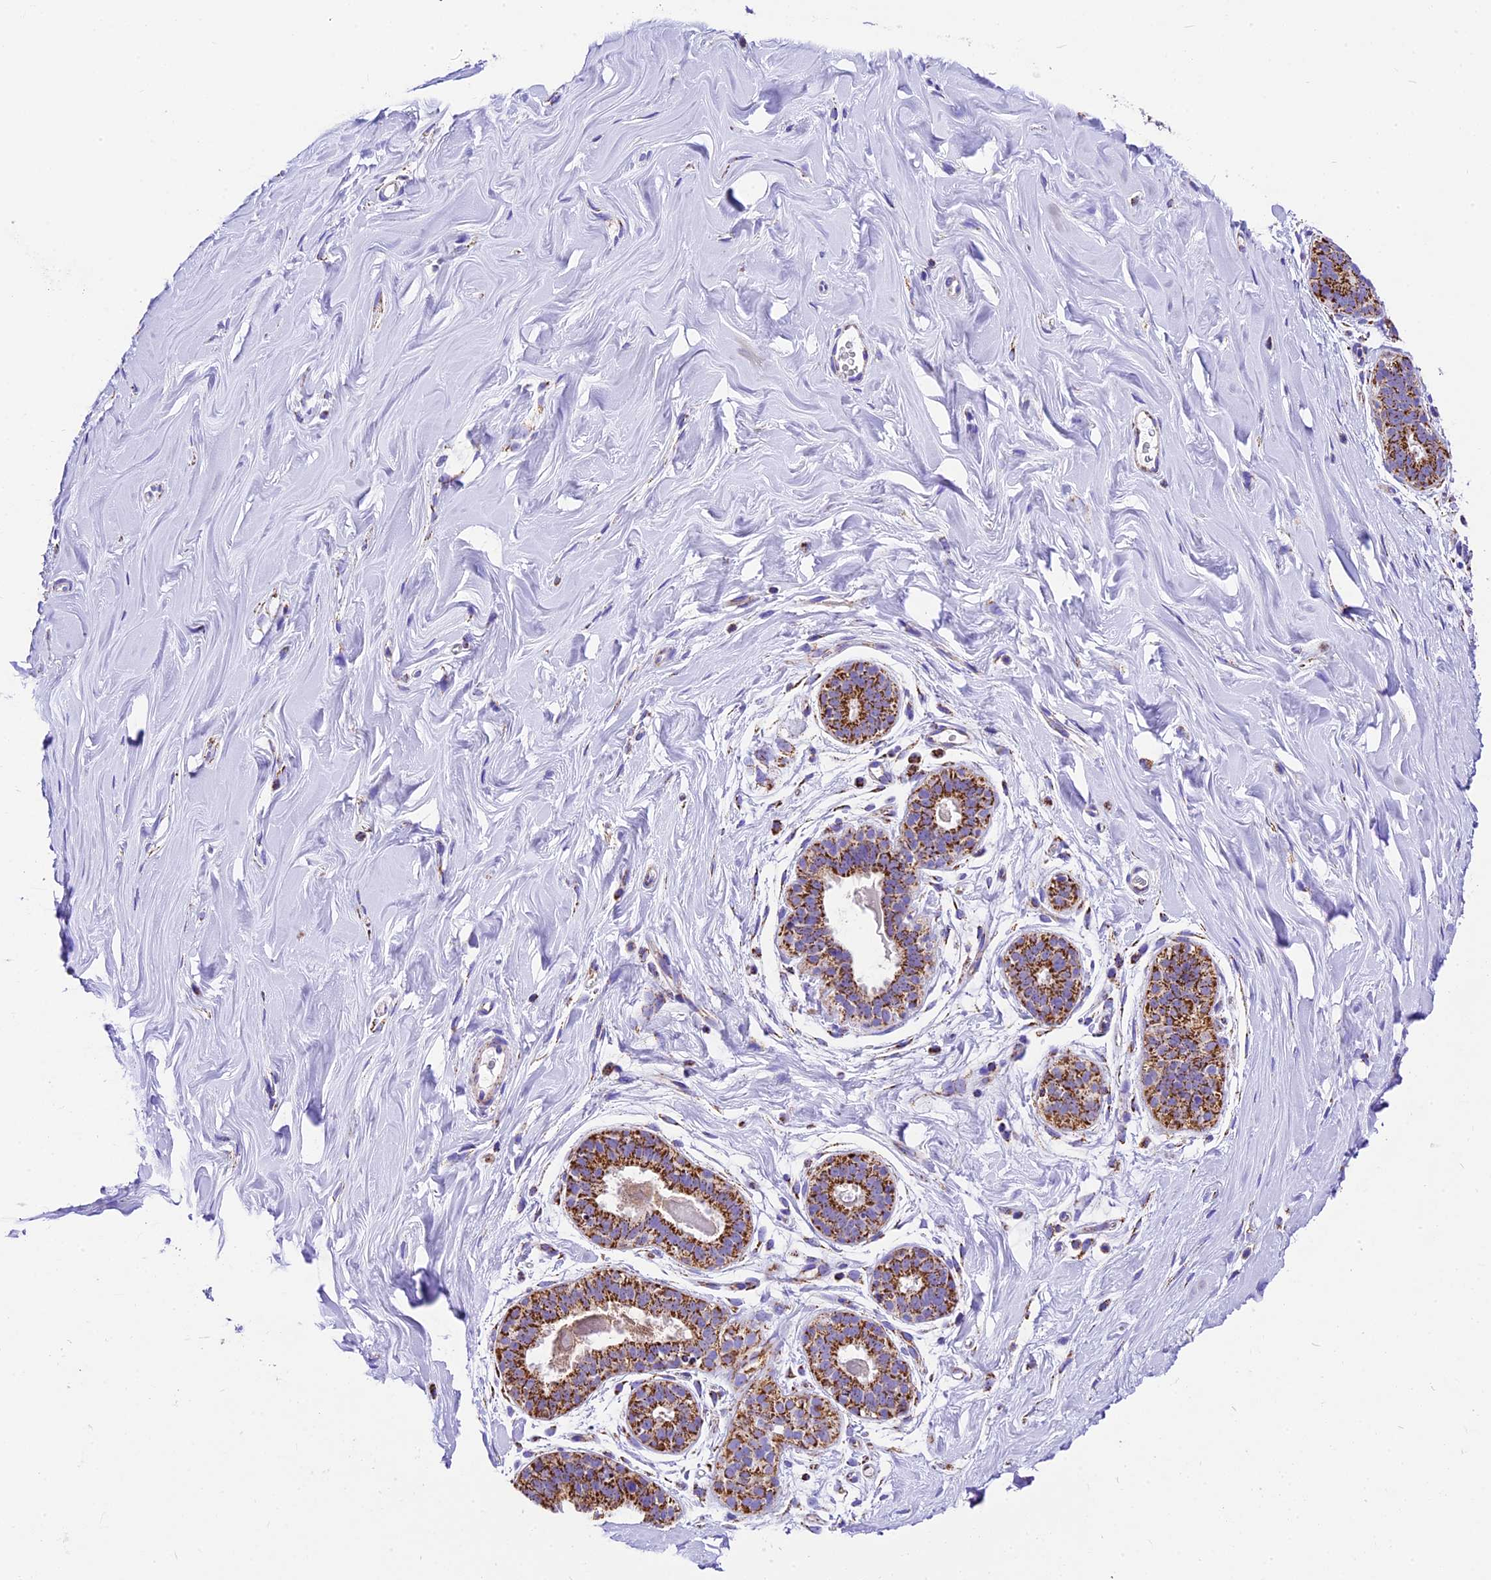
{"staining": {"intensity": "negative", "quantity": "none", "location": "none"}, "tissue": "adipose tissue", "cell_type": "Adipocytes", "image_type": "normal", "snomed": [{"axis": "morphology", "description": "Normal tissue, NOS"}, {"axis": "topography", "description": "Breast"}], "caption": "Adipocytes show no significant staining in normal adipose tissue. Brightfield microscopy of immunohistochemistry stained with DAB (brown) and hematoxylin (blue), captured at high magnification.", "gene": "DCAF5", "patient": {"sex": "female", "age": 26}}